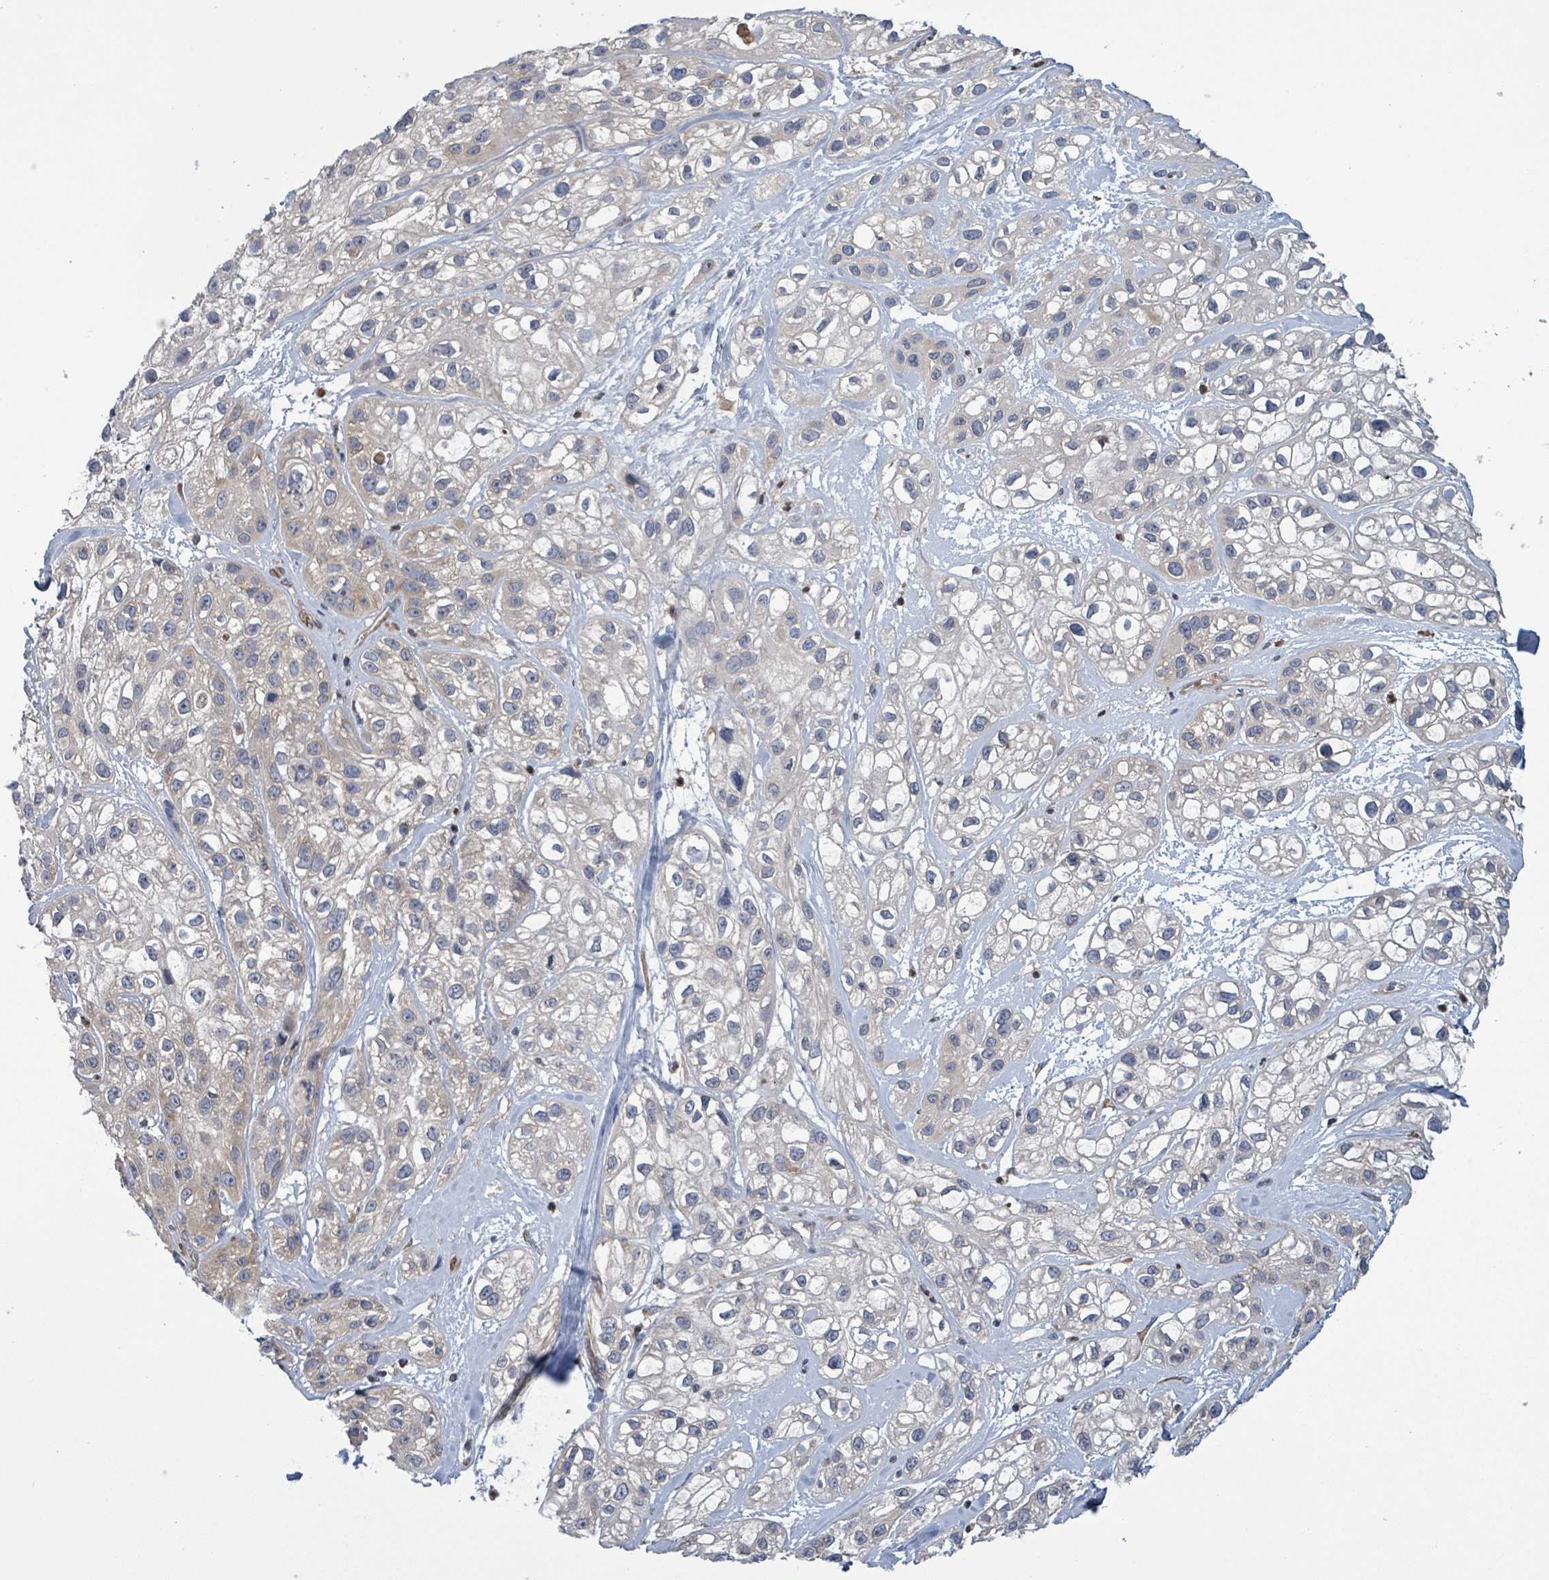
{"staining": {"intensity": "weak", "quantity": "25%-75%", "location": "cytoplasmic/membranous"}, "tissue": "skin cancer", "cell_type": "Tumor cells", "image_type": "cancer", "snomed": [{"axis": "morphology", "description": "Squamous cell carcinoma, NOS"}, {"axis": "topography", "description": "Skin"}], "caption": "Immunohistochemical staining of human skin cancer (squamous cell carcinoma) exhibits low levels of weak cytoplasmic/membranous expression in approximately 25%-75% of tumor cells.", "gene": "SERPINE3", "patient": {"sex": "male", "age": 82}}